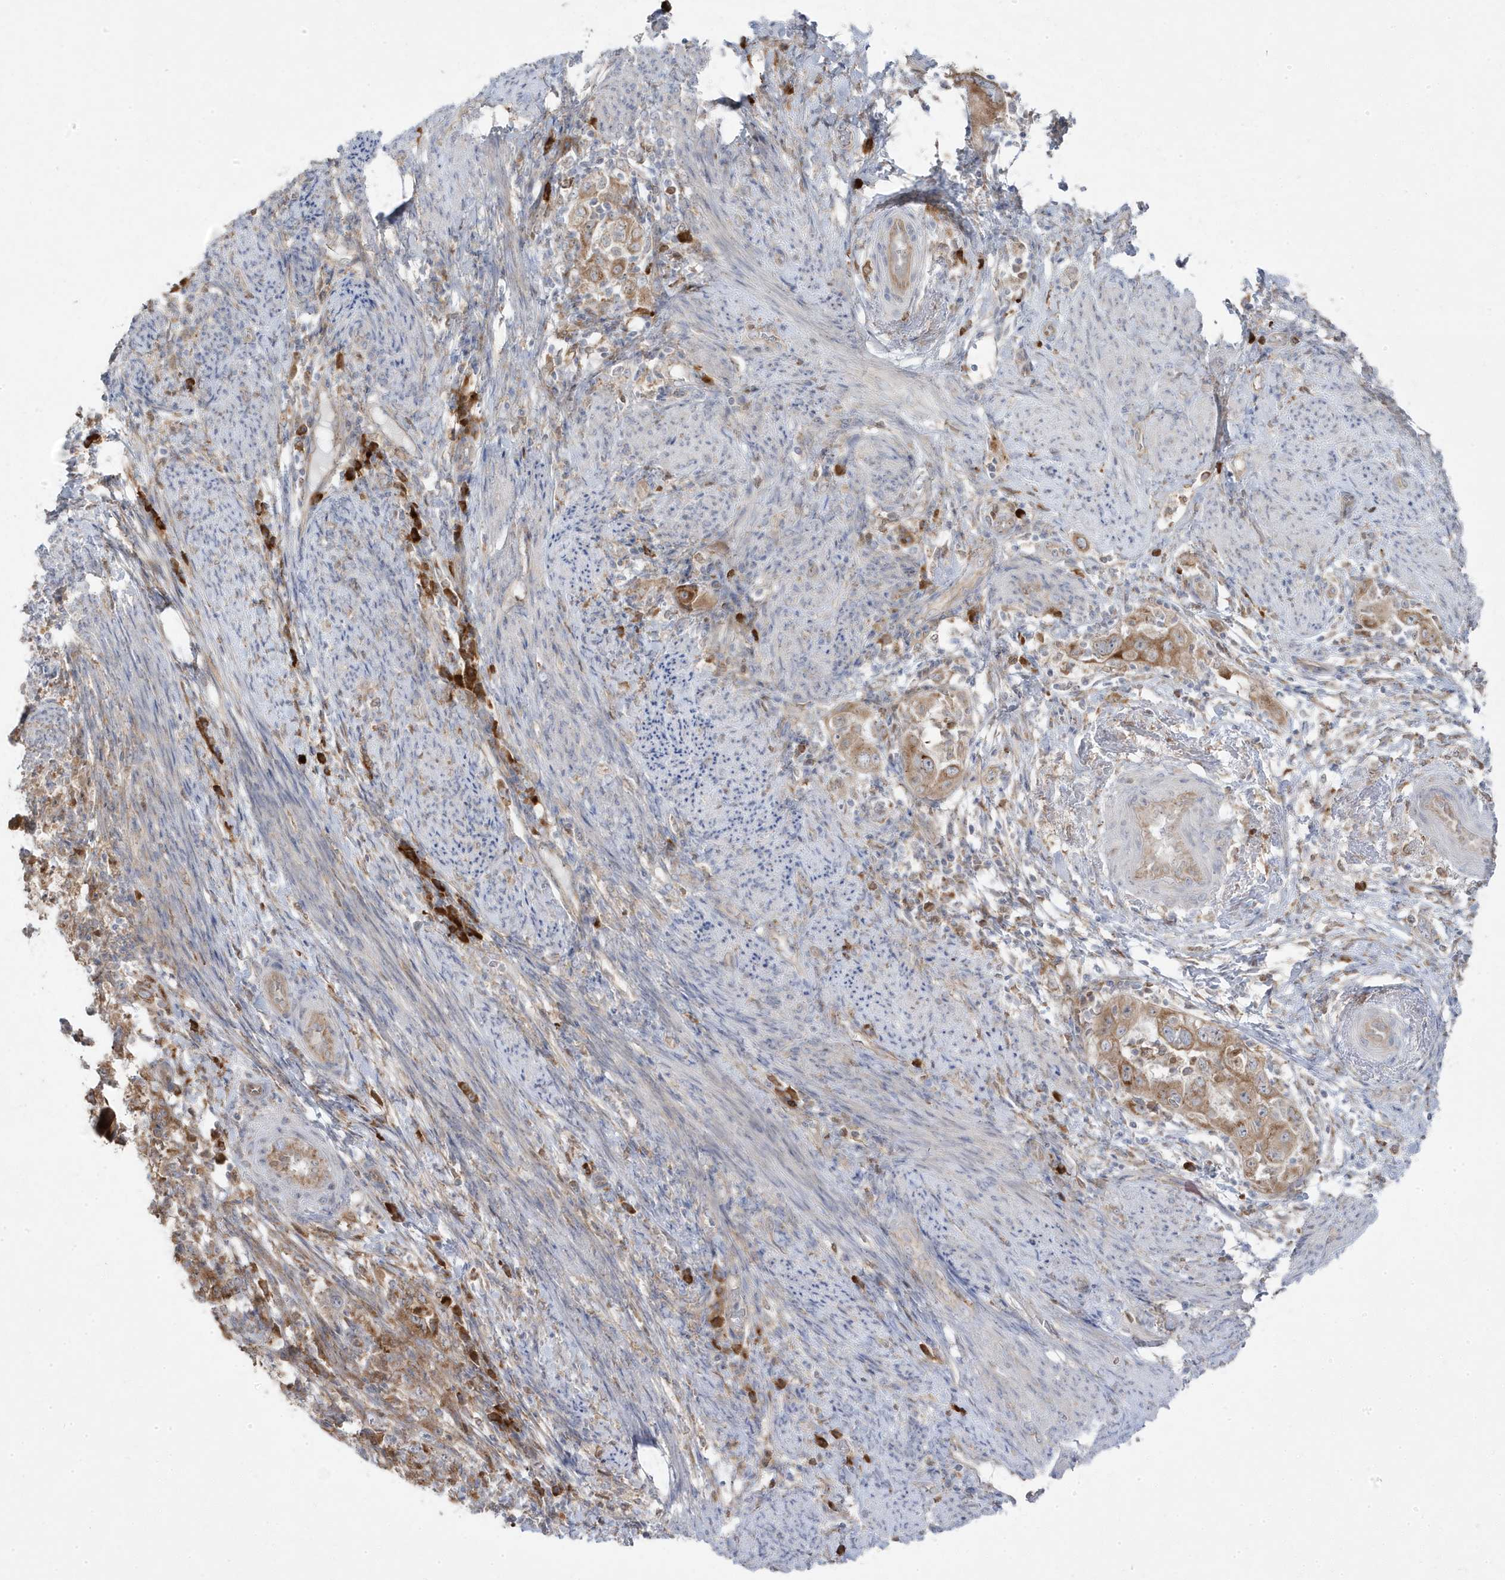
{"staining": {"intensity": "moderate", "quantity": ">75%", "location": "cytoplasmic/membranous"}, "tissue": "endometrial cancer", "cell_type": "Tumor cells", "image_type": "cancer", "snomed": [{"axis": "morphology", "description": "Adenocarcinoma, NOS"}, {"axis": "topography", "description": "Endometrium"}], "caption": "The image exhibits staining of endometrial cancer, revealing moderate cytoplasmic/membranous protein staining (brown color) within tumor cells.", "gene": "ZNF654", "patient": {"sex": "female", "age": 85}}